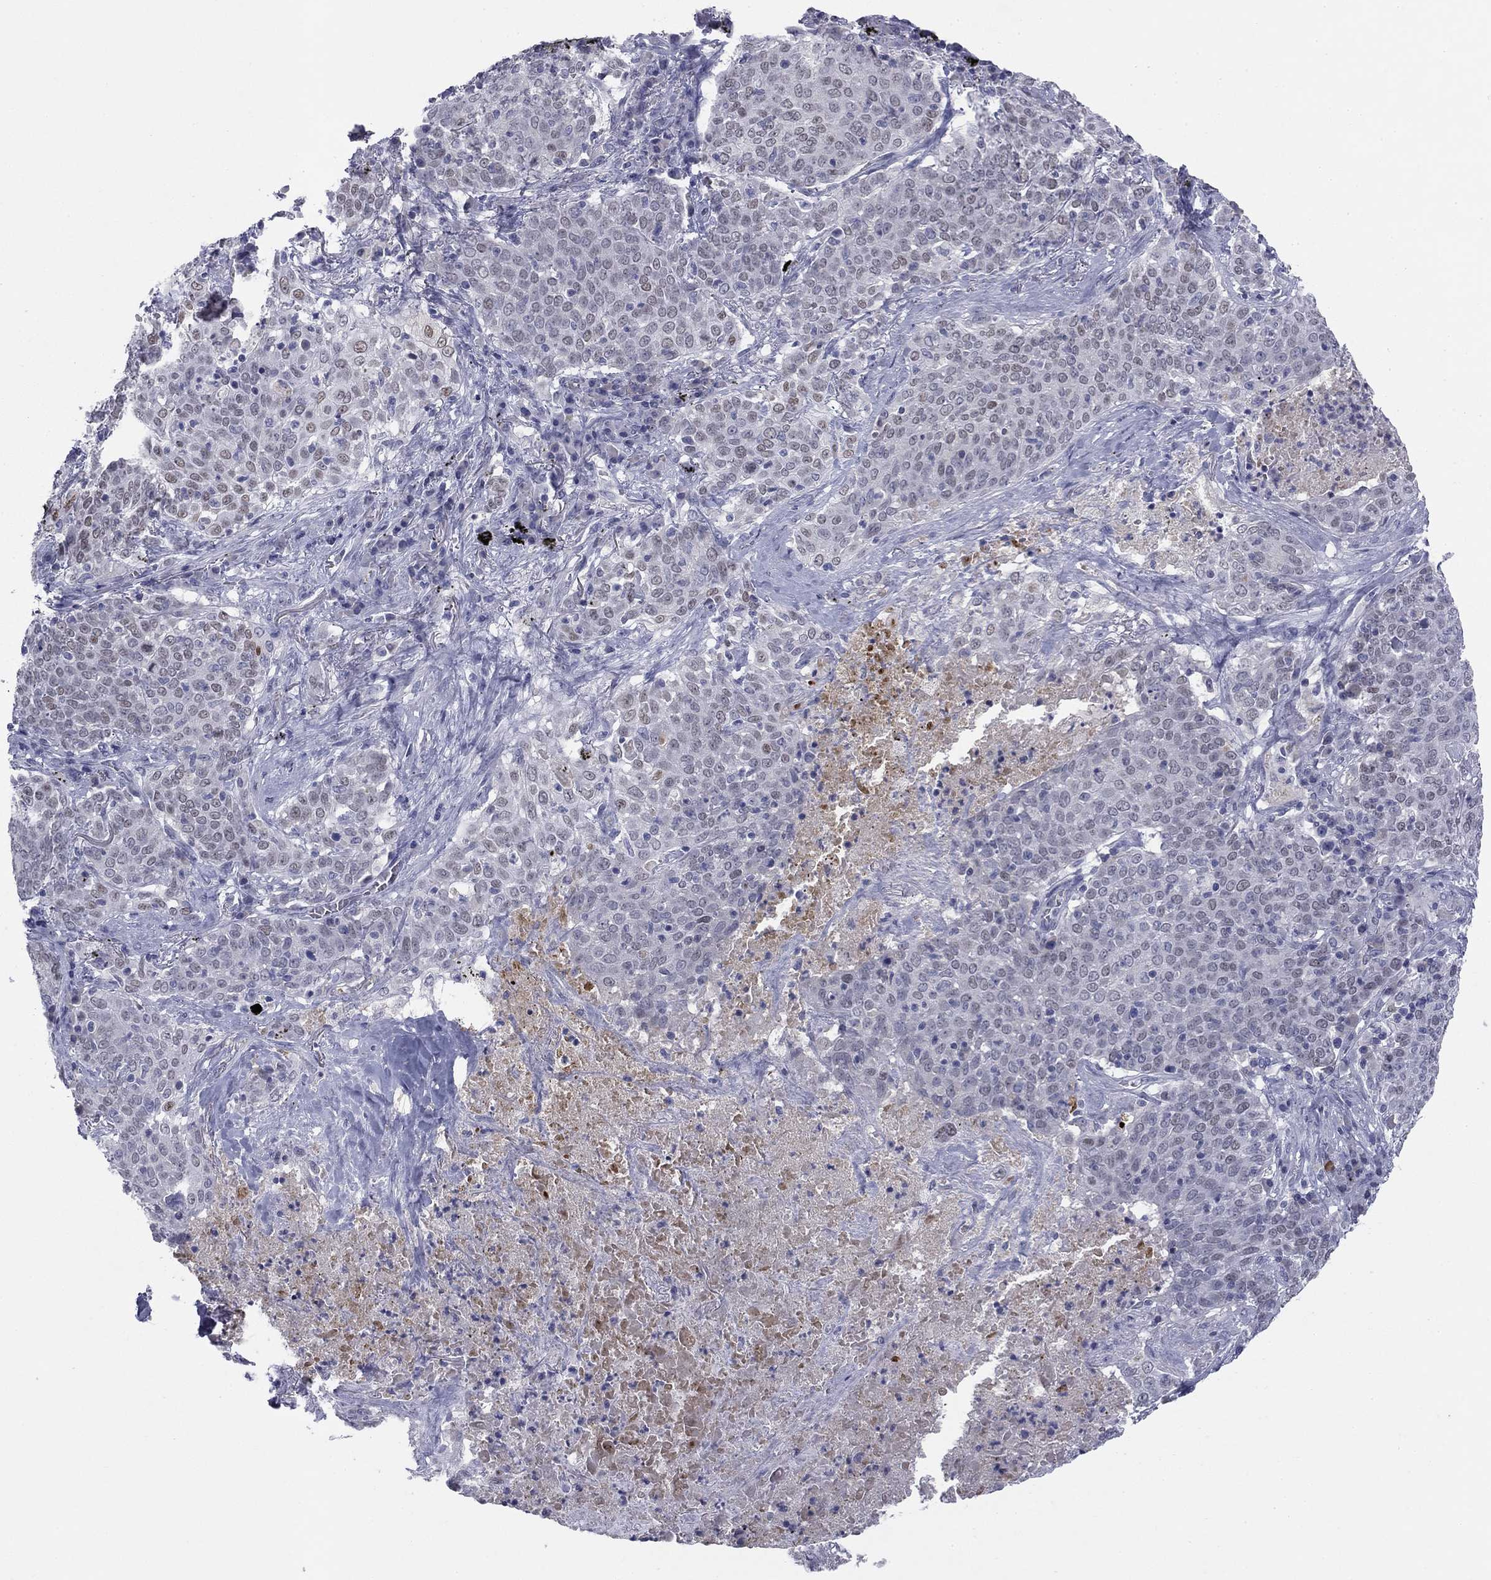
{"staining": {"intensity": "negative", "quantity": "none", "location": "none"}, "tissue": "lung cancer", "cell_type": "Tumor cells", "image_type": "cancer", "snomed": [{"axis": "morphology", "description": "Squamous cell carcinoma, NOS"}, {"axis": "topography", "description": "Lung"}], "caption": "Tumor cells are negative for protein expression in human lung cancer (squamous cell carcinoma).", "gene": "TFAP2B", "patient": {"sex": "male", "age": 82}}